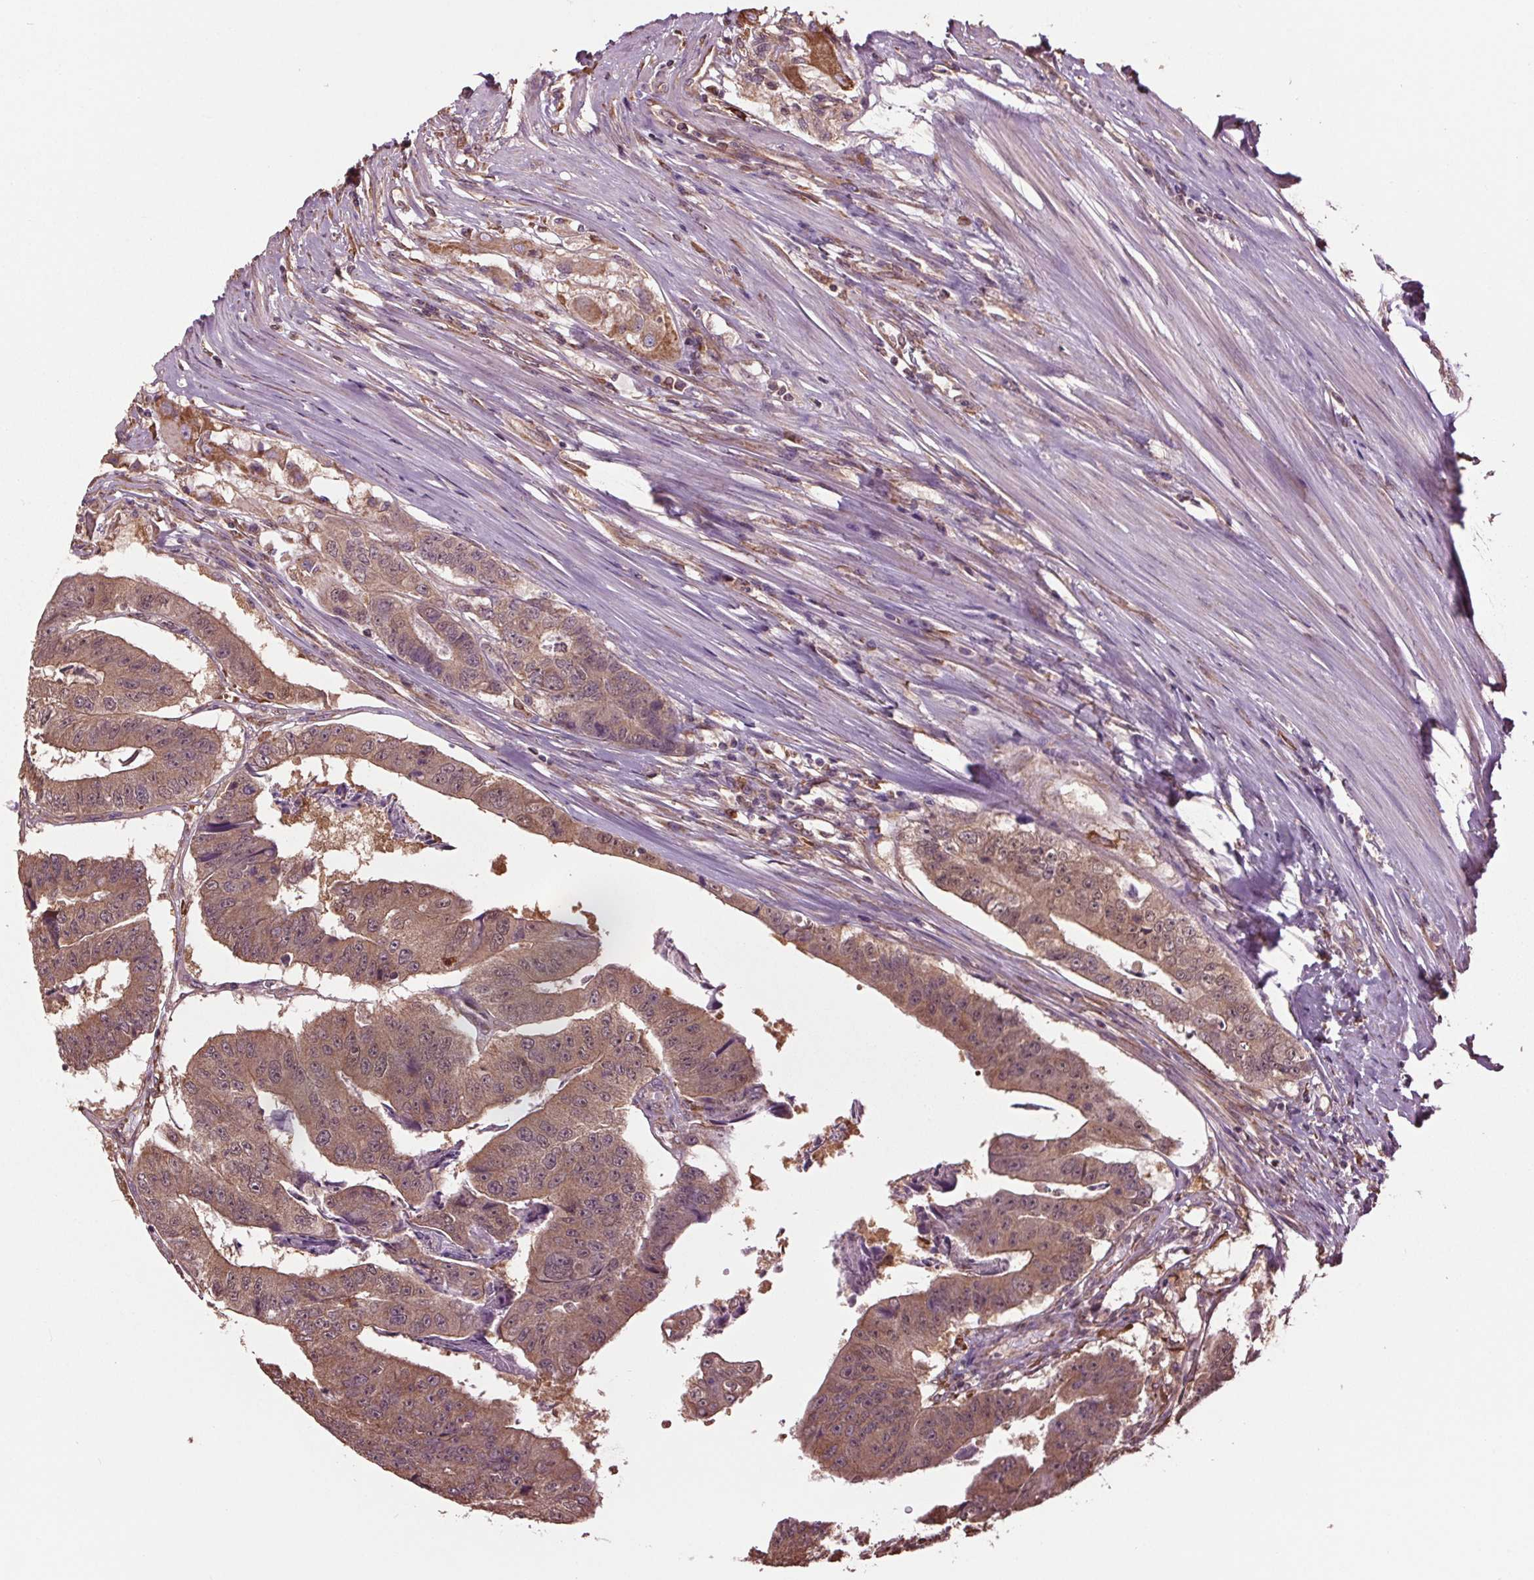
{"staining": {"intensity": "moderate", "quantity": ">75%", "location": "cytoplasmic/membranous"}, "tissue": "colorectal cancer", "cell_type": "Tumor cells", "image_type": "cancer", "snomed": [{"axis": "morphology", "description": "Adenocarcinoma, NOS"}, {"axis": "topography", "description": "Colon"}], "caption": "Immunohistochemical staining of colorectal cancer demonstrates medium levels of moderate cytoplasmic/membranous protein positivity in approximately >75% of tumor cells. Nuclei are stained in blue.", "gene": "RNPEP", "patient": {"sex": "female", "age": 67}}